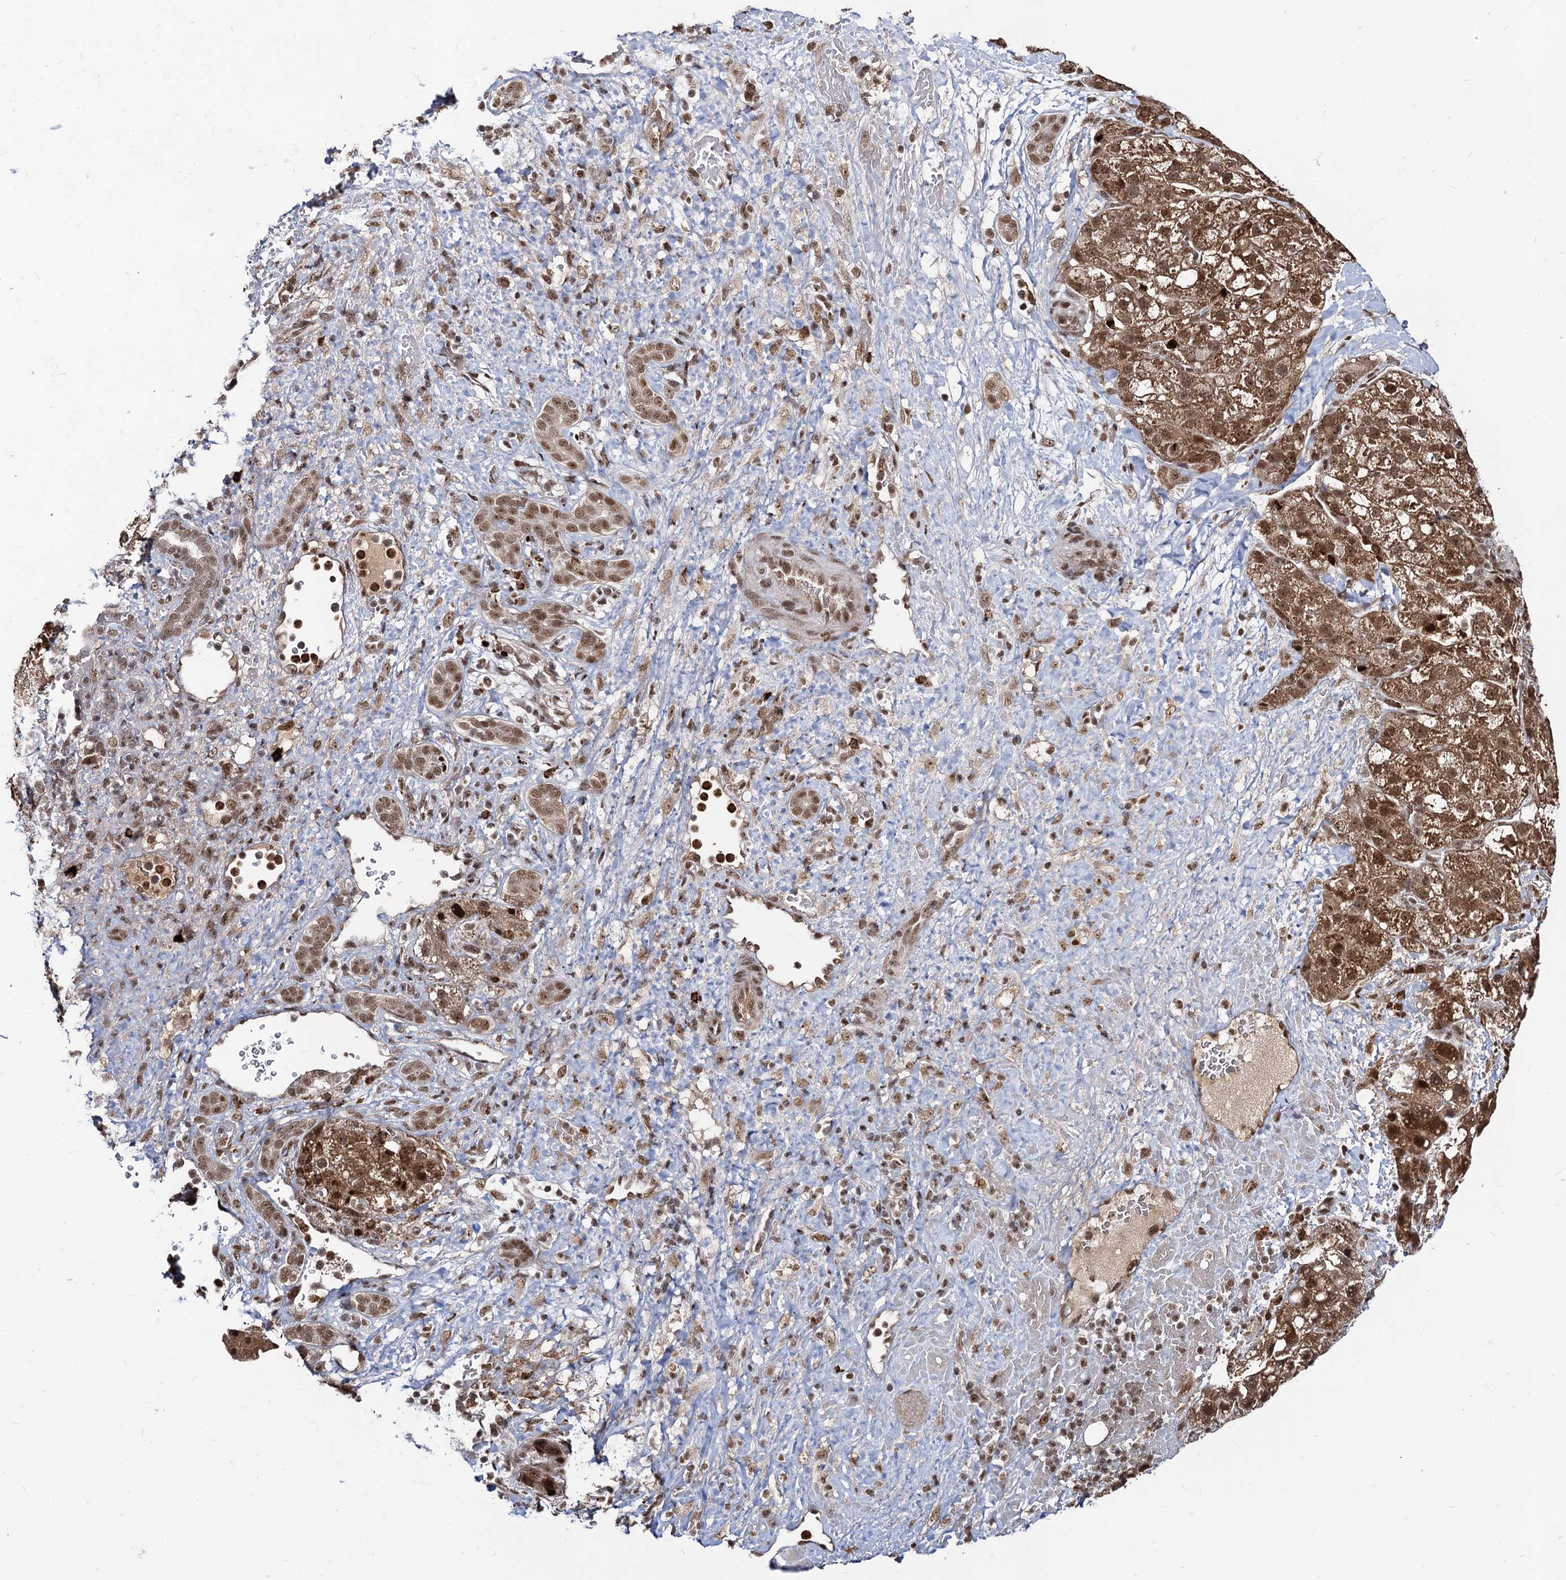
{"staining": {"intensity": "moderate", "quantity": ">75%", "location": "cytoplasmic/membranous,nuclear"}, "tissue": "liver cancer", "cell_type": "Tumor cells", "image_type": "cancer", "snomed": [{"axis": "morphology", "description": "Normal tissue, NOS"}, {"axis": "morphology", "description": "Carcinoma, Hepatocellular, NOS"}, {"axis": "topography", "description": "Liver"}], "caption": "Moderate cytoplasmic/membranous and nuclear protein positivity is seen in about >75% of tumor cells in hepatocellular carcinoma (liver).", "gene": "SFSWAP", "patient": {"sex": "male", "age": 57}}